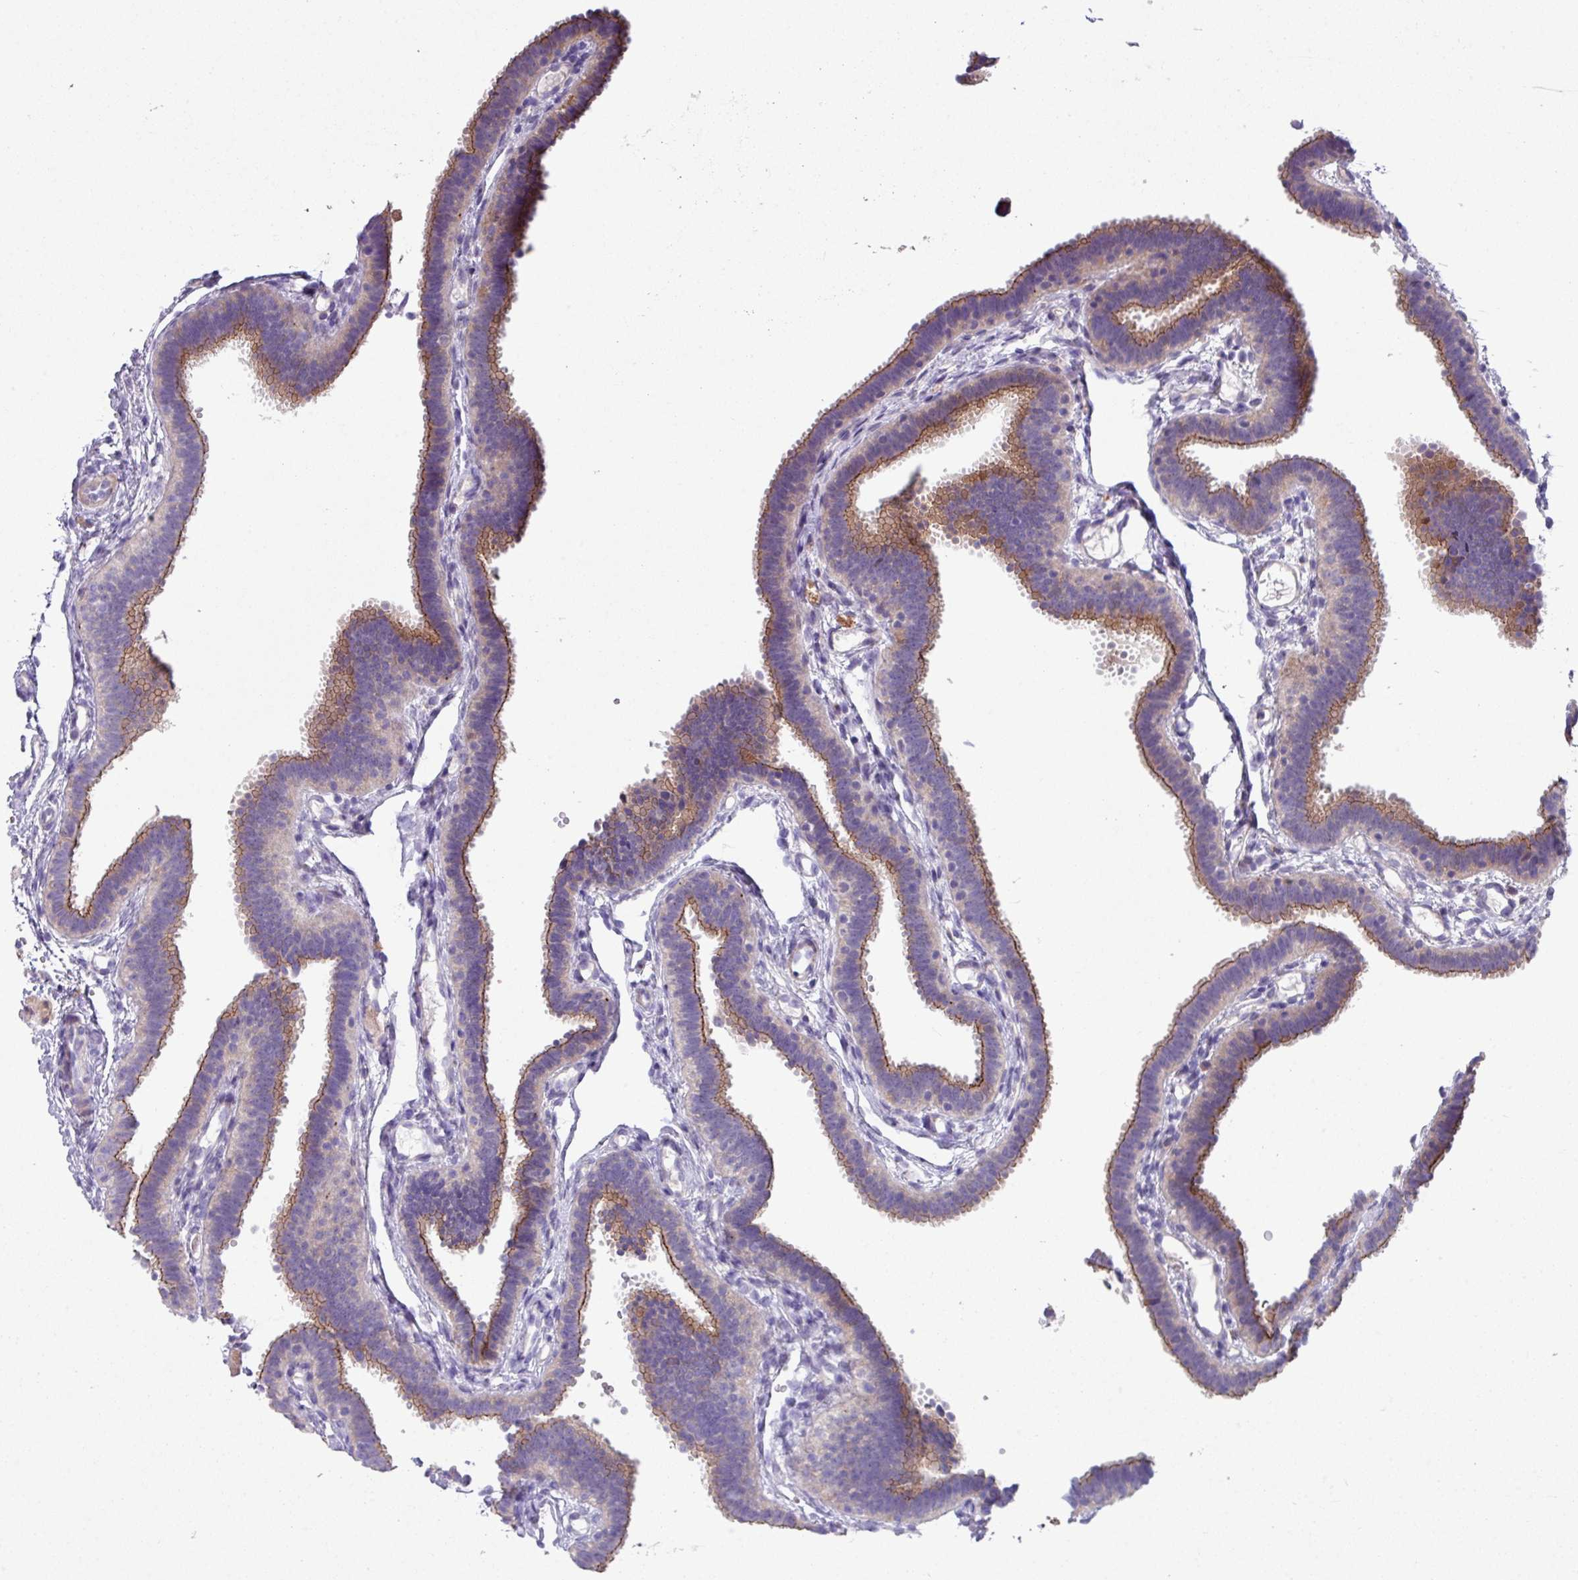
{"staining": {"intensity": "moderate", "quantity": "25%-75%", "location": "cytoplasmic/membranous"}, "tissue": "fallopian tube", "cell_type": "Glandular cells", "image_type": "normal", "snomed": [{"axis": "morphology", "description": "Normal tissue, NOS"}, {"axis": "topography", "description": "Fallopian tube"}], "caption": "This micrograph reveals immunohistochemistry (IHC) staining of benign human fallopian tube, with medium moderate cytoplasmic/membranous positivity in about 25%-75% of glandular cells.", "gene": "IQCJ", "patient": {"sex": "female", "age": 37}}